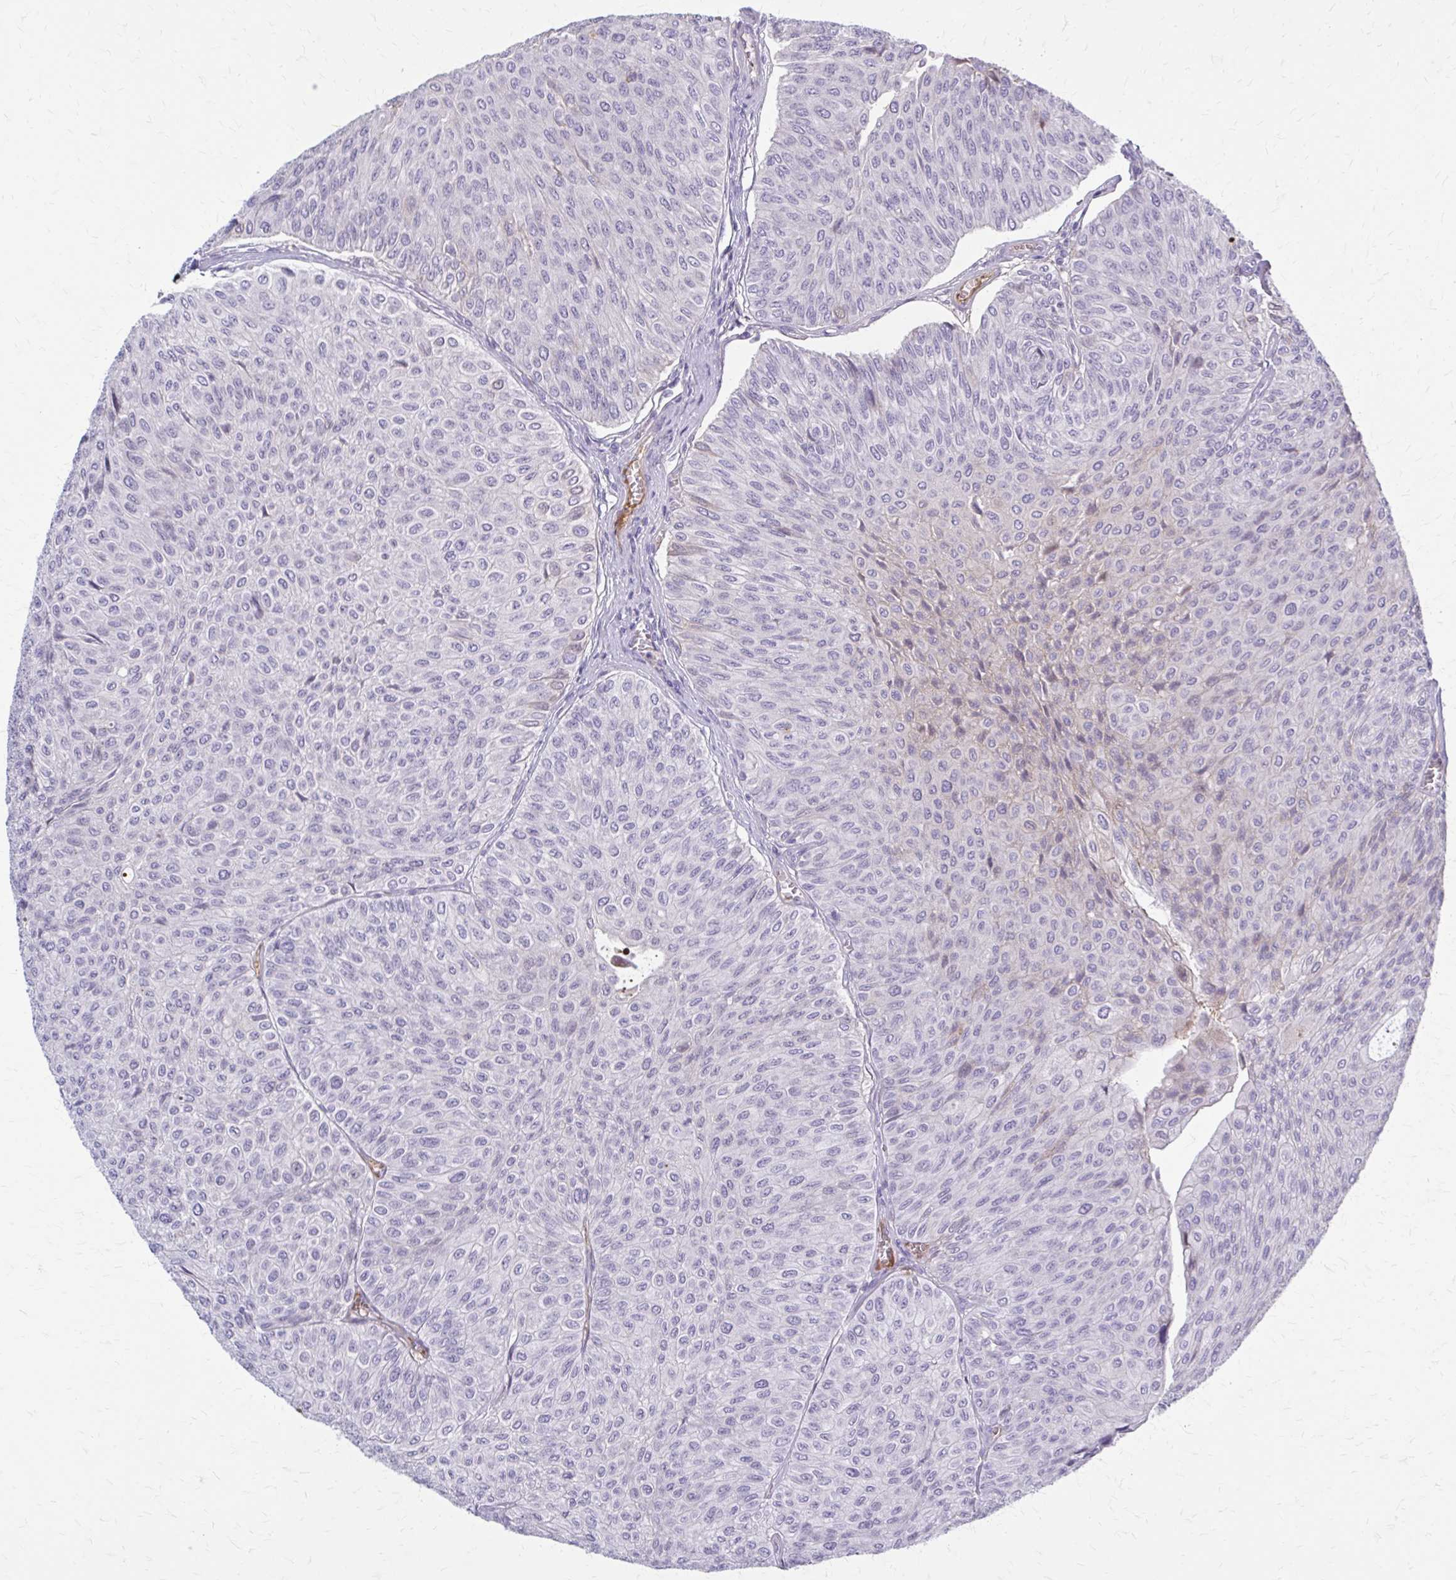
{"staining": {"intensity": "negative", "quantity": "none", "location": "none"}, "tissue": "urothelial cancer", "cell_type": "Tumor cells", "image_type": "cancer", "snomed": [{"axis": "morphology", "description": "Urothelial carcinoma, NOS"}, {"axis": "topography", "description": "Urinary bladder"}], "caption": "Tumor cells show no significant staining in transitional cell carcinoma. (DAB IHC with hematoxylin counter stain).", "gene": "SERPIND1", "patient": {"sex": "male", "age": 59}}